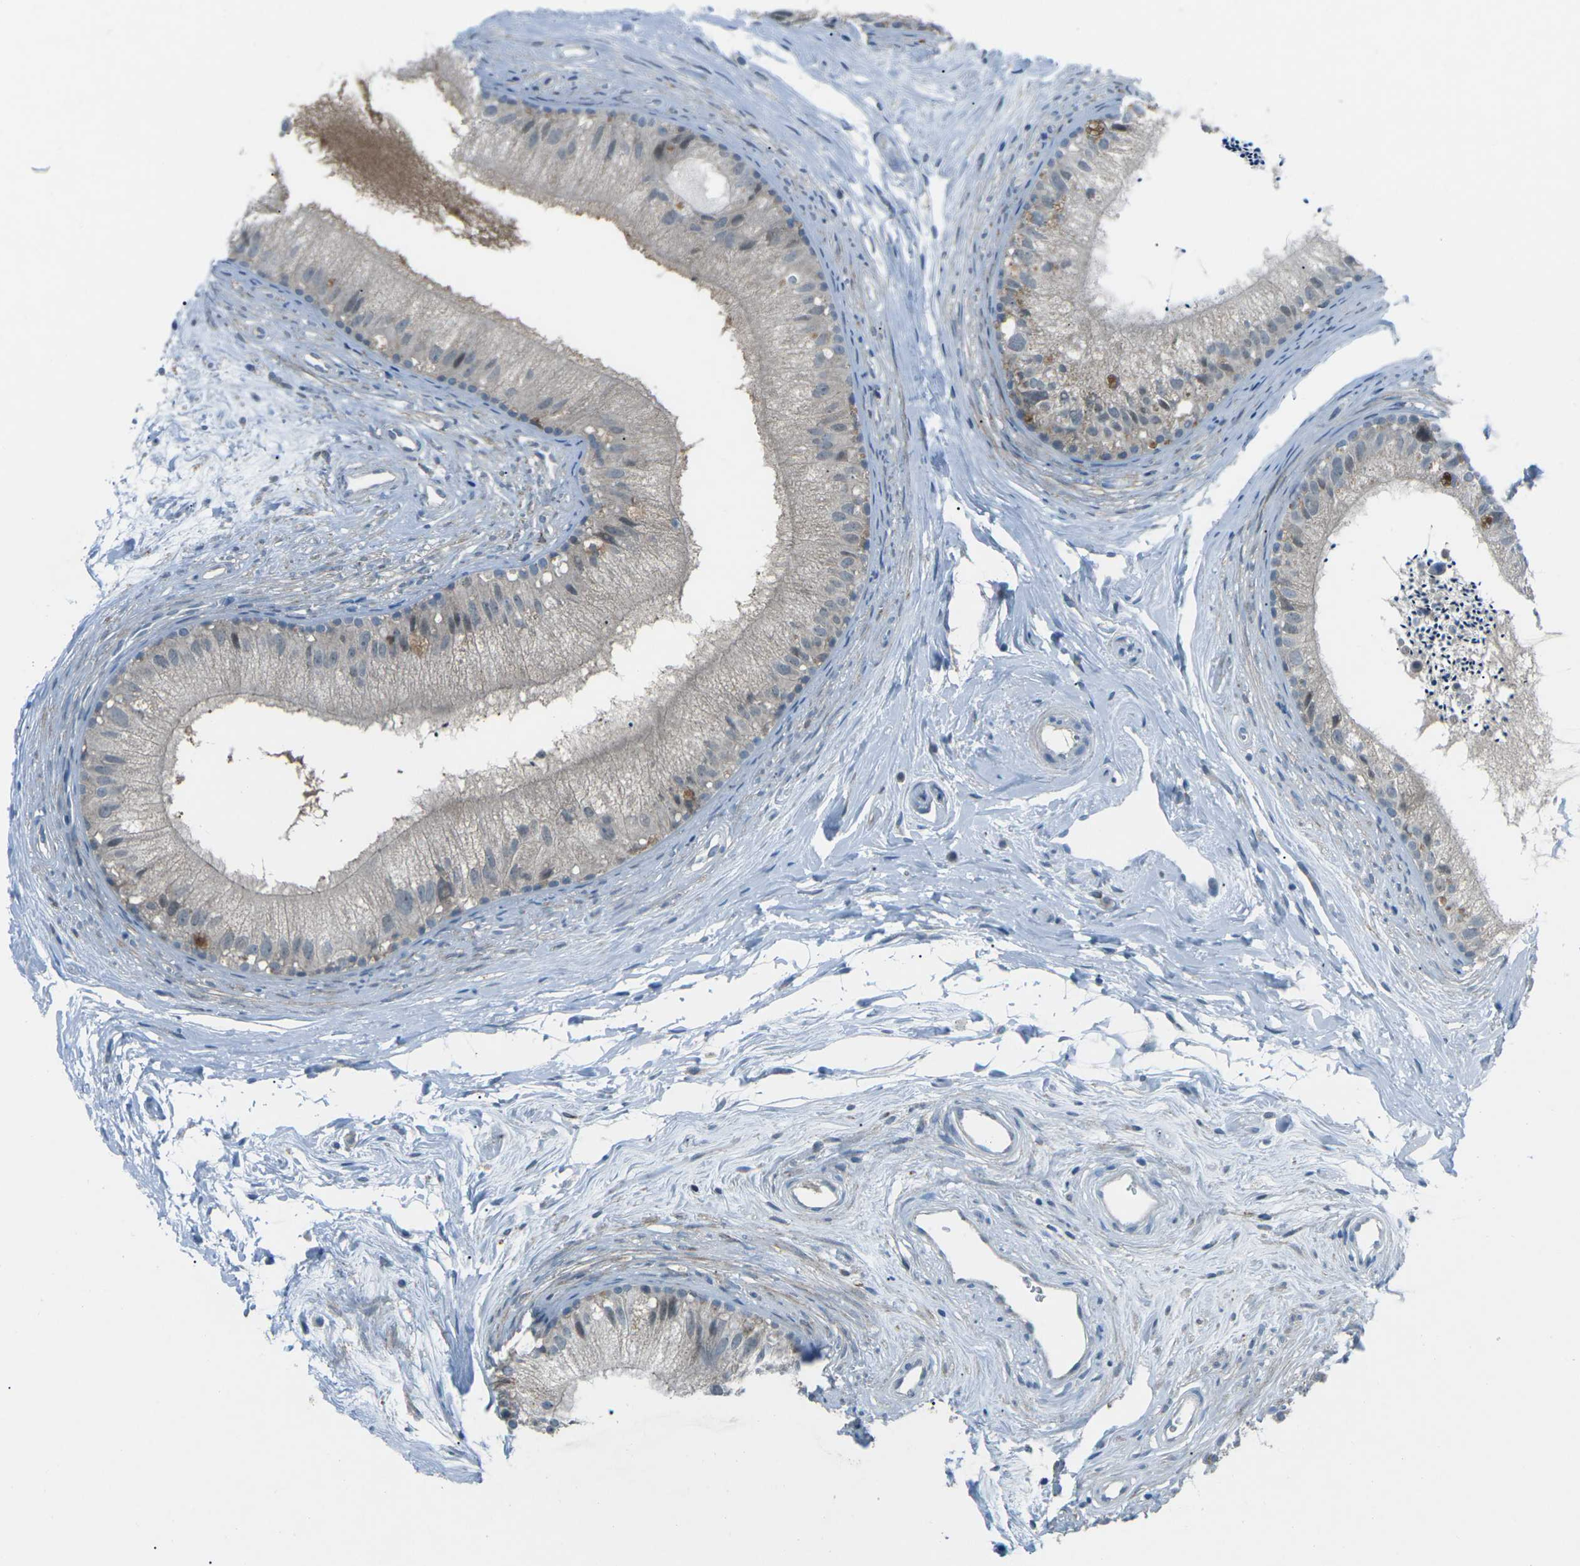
{"staining": {"intensity": "moderate", "quantity": "<25%", "location": "cytoplasmic/membranous,nuclear"}, "tissue": "epididymis", "cell_type": "Glandular cells", "image_type": "normal", "snomed": [{"axis": "morphology", "description": "Normal tissue, NOS"}, {"axis": "topography", "description": "Epididymis"}], "caption": "Normal epididymis was stained to show a protein in brown. There is low levels of moderate cytoplasmic/membranous,nuclear positivity in approximately <25% of glandular cells.", "gene": "PRKCA", "patient": {"sex": "male", "age": 56}}